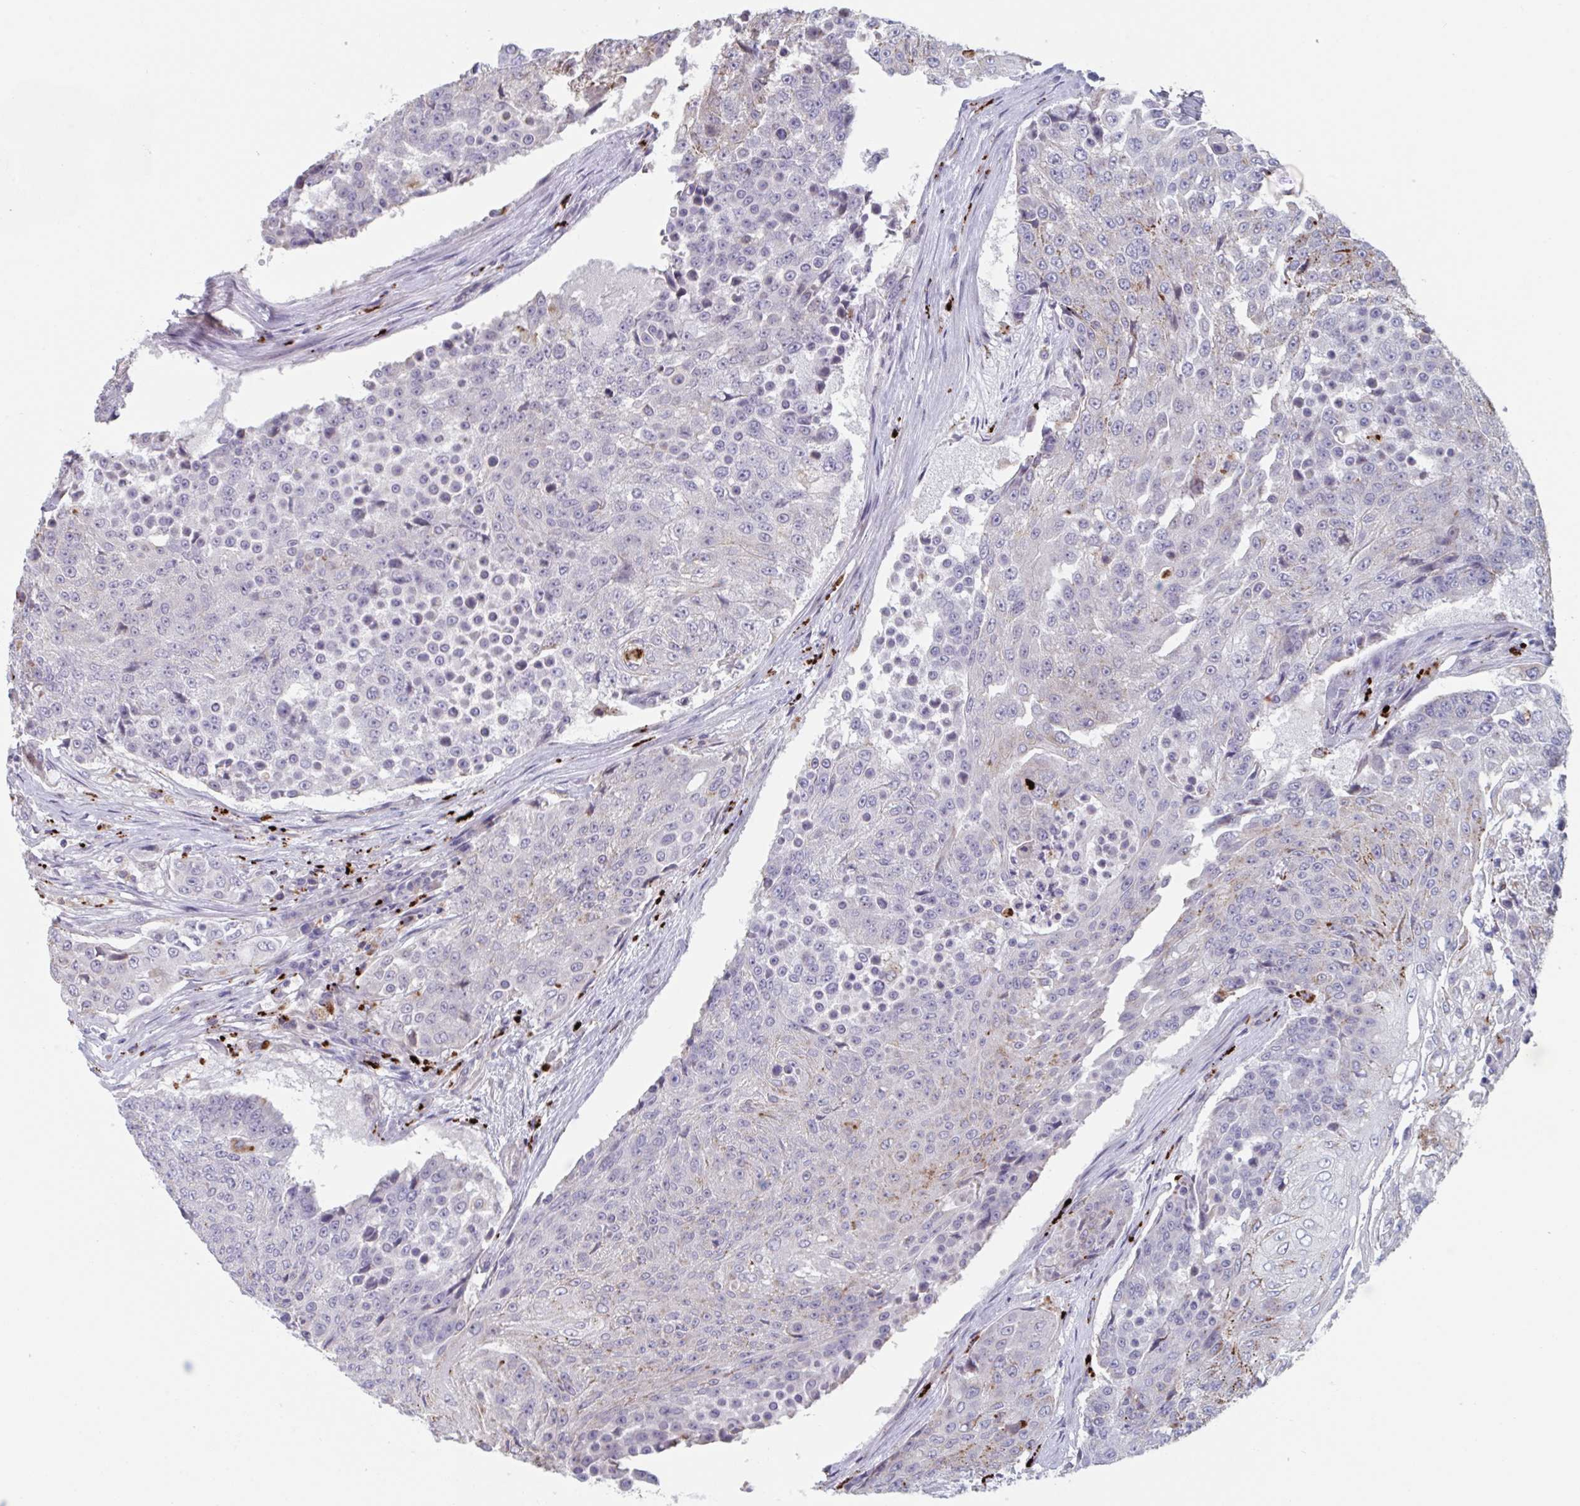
{"staining": {"intensity": "weak", "quantity": "<25%", "location": "cytoplasmic/membranous"}, "tissue": "urothelial cancer", "cell_type": "Tumor cells", "image_type": "cancer", "snomed": [{"axis": "morphology", "description": "Urothelial carcinoma, High grade"}, {"axis": "topography", "description": "Urinary bladder"}], "caption": "High magnification brightfield microscopy of high-grade urothelial carcinoma stained with DAB (3,3'-diaminobenzidine) (brown) and counterstained with hematoxylin (blue): tumor cells show no significant staining.", "gene": "TNFSF10", "patient": {"sex": "female", "age": 63}}